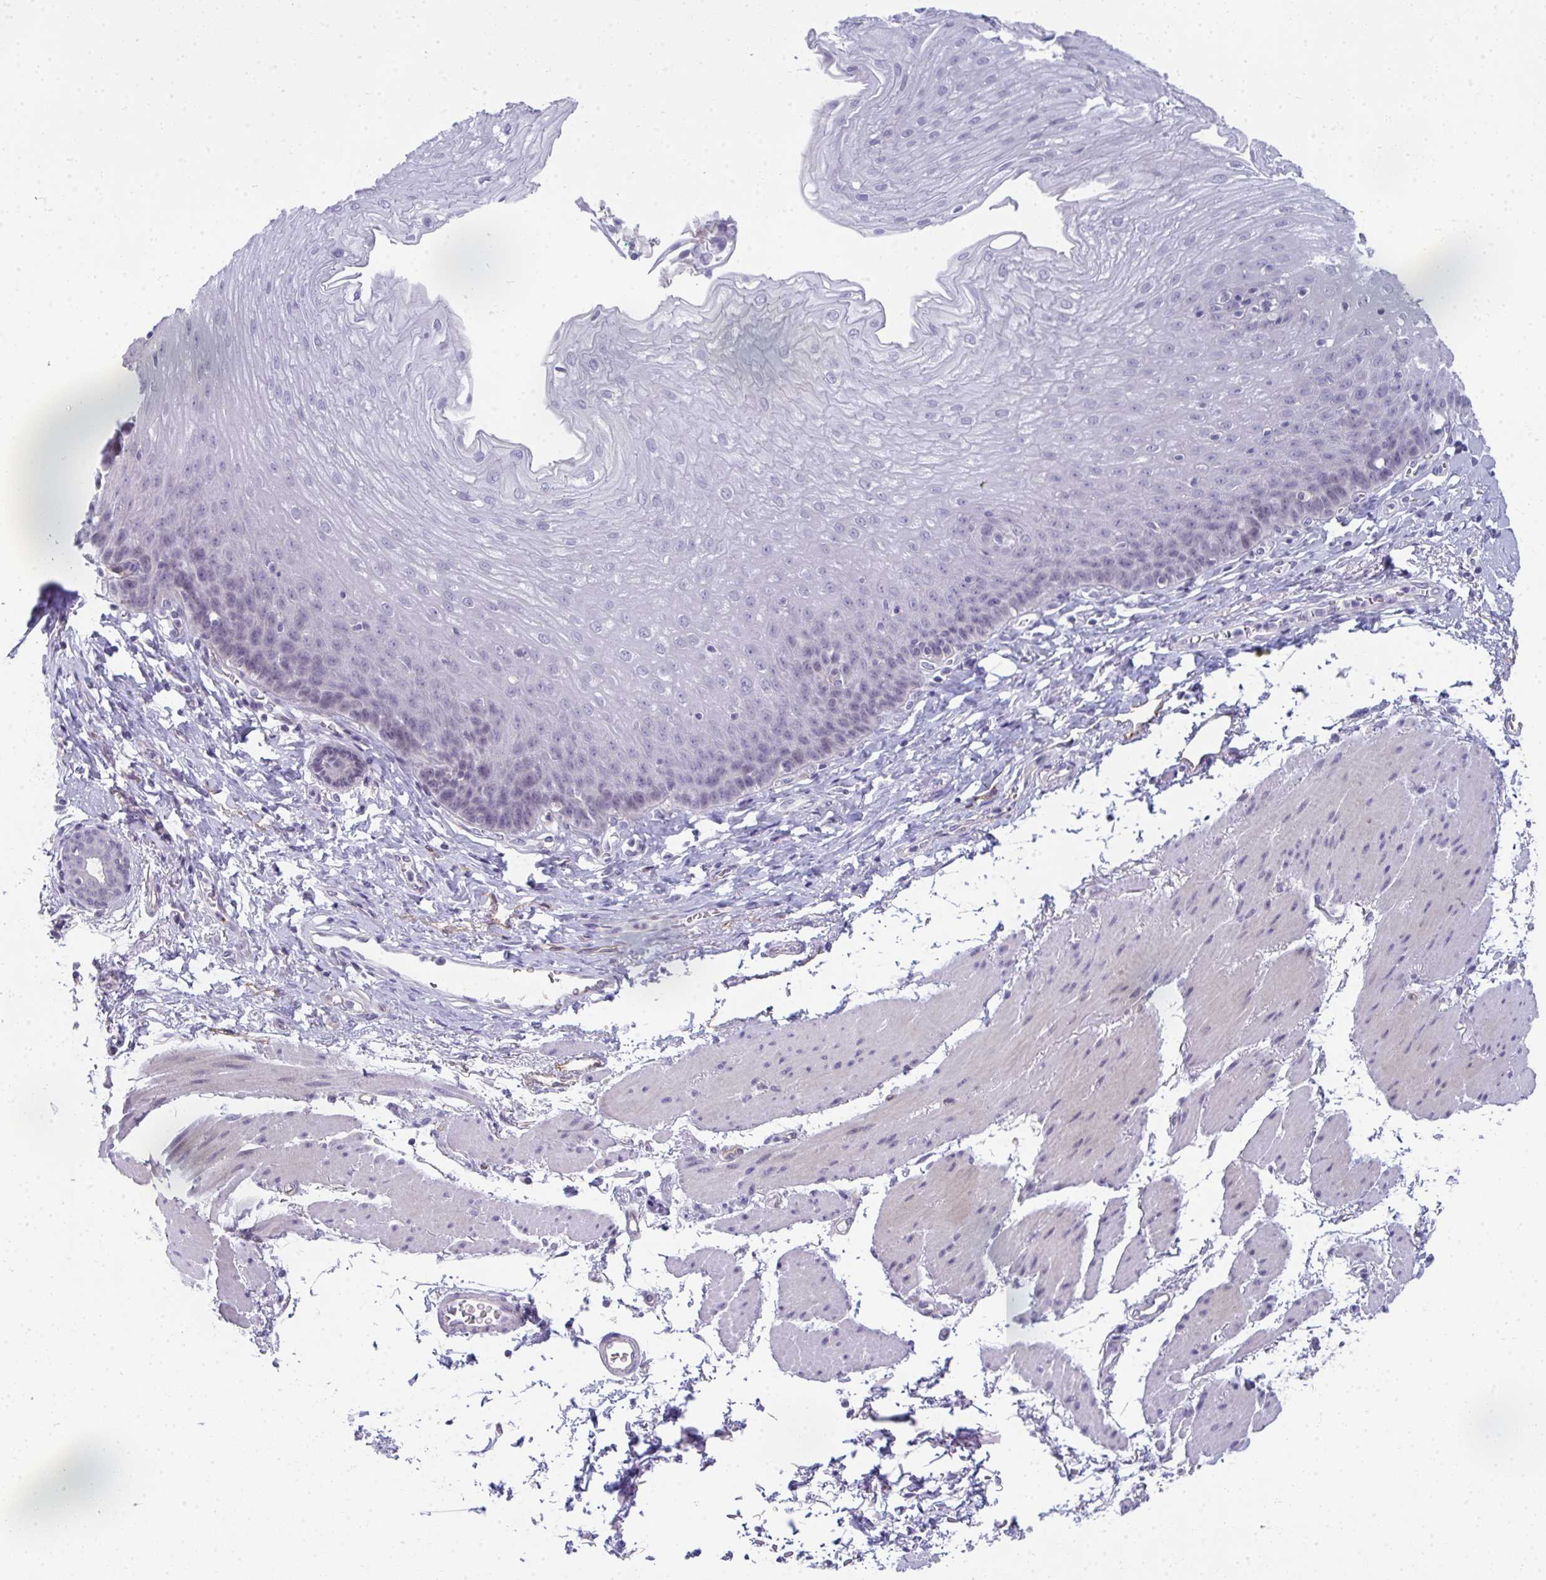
{"staining": {"intensity": "negative", "quantity": "none", "location": "none"}, "tissue": "esophagus", "cell_type": "Squamous epithelial cells", "image_type": "normal", "snomed": [{"axis": "morphology", "description": "Normal tissue, NOS"}, {"axis": "topography", "description": "Esophagus"}], "caption": "A histopathology image of esophagus stained for a protein displays no brown staining in squamous epithelial cells.", "gene": "TMEM82", "patient": {"sex": "female", "age": 81}}